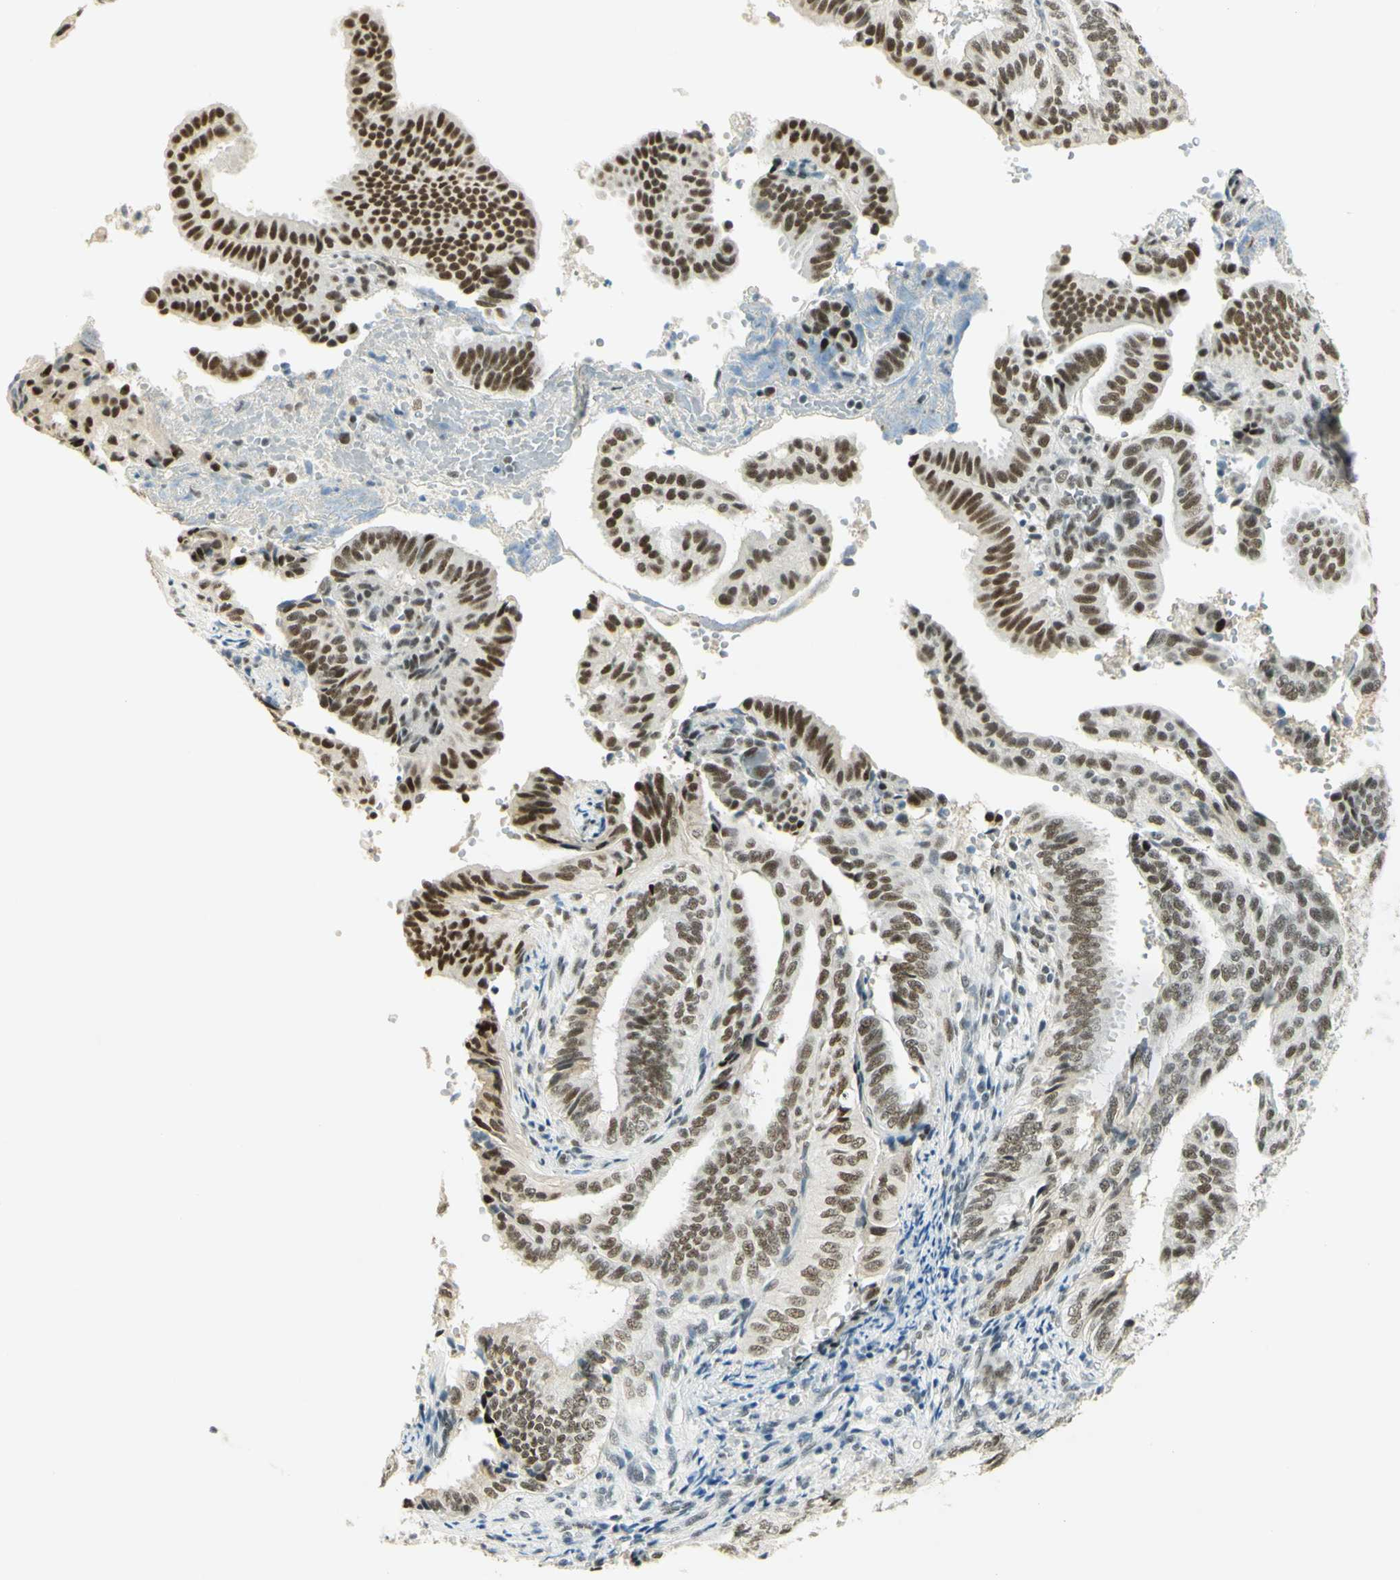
{"staining": {"intensity": "moderate", "quantity": "25%-75%", "location": "nuclear"}, "tissue": "endometrial cancer", "cell_type": "Tumor cells", "image_type": "cancer", "snomed": [{"axis": "morphology", "description": "Adenocarcinoma, NOS"}, {"axis": "topography", "description": "Endometrium"}], "caption": "Immunohistochemical staining of endometrial cancer reveals medium levels of moderate nuclear staining in approximately 25%-75% of tumor cells.", "gene": "PMS2", "patient": {"sex": "female", "age": 58}}